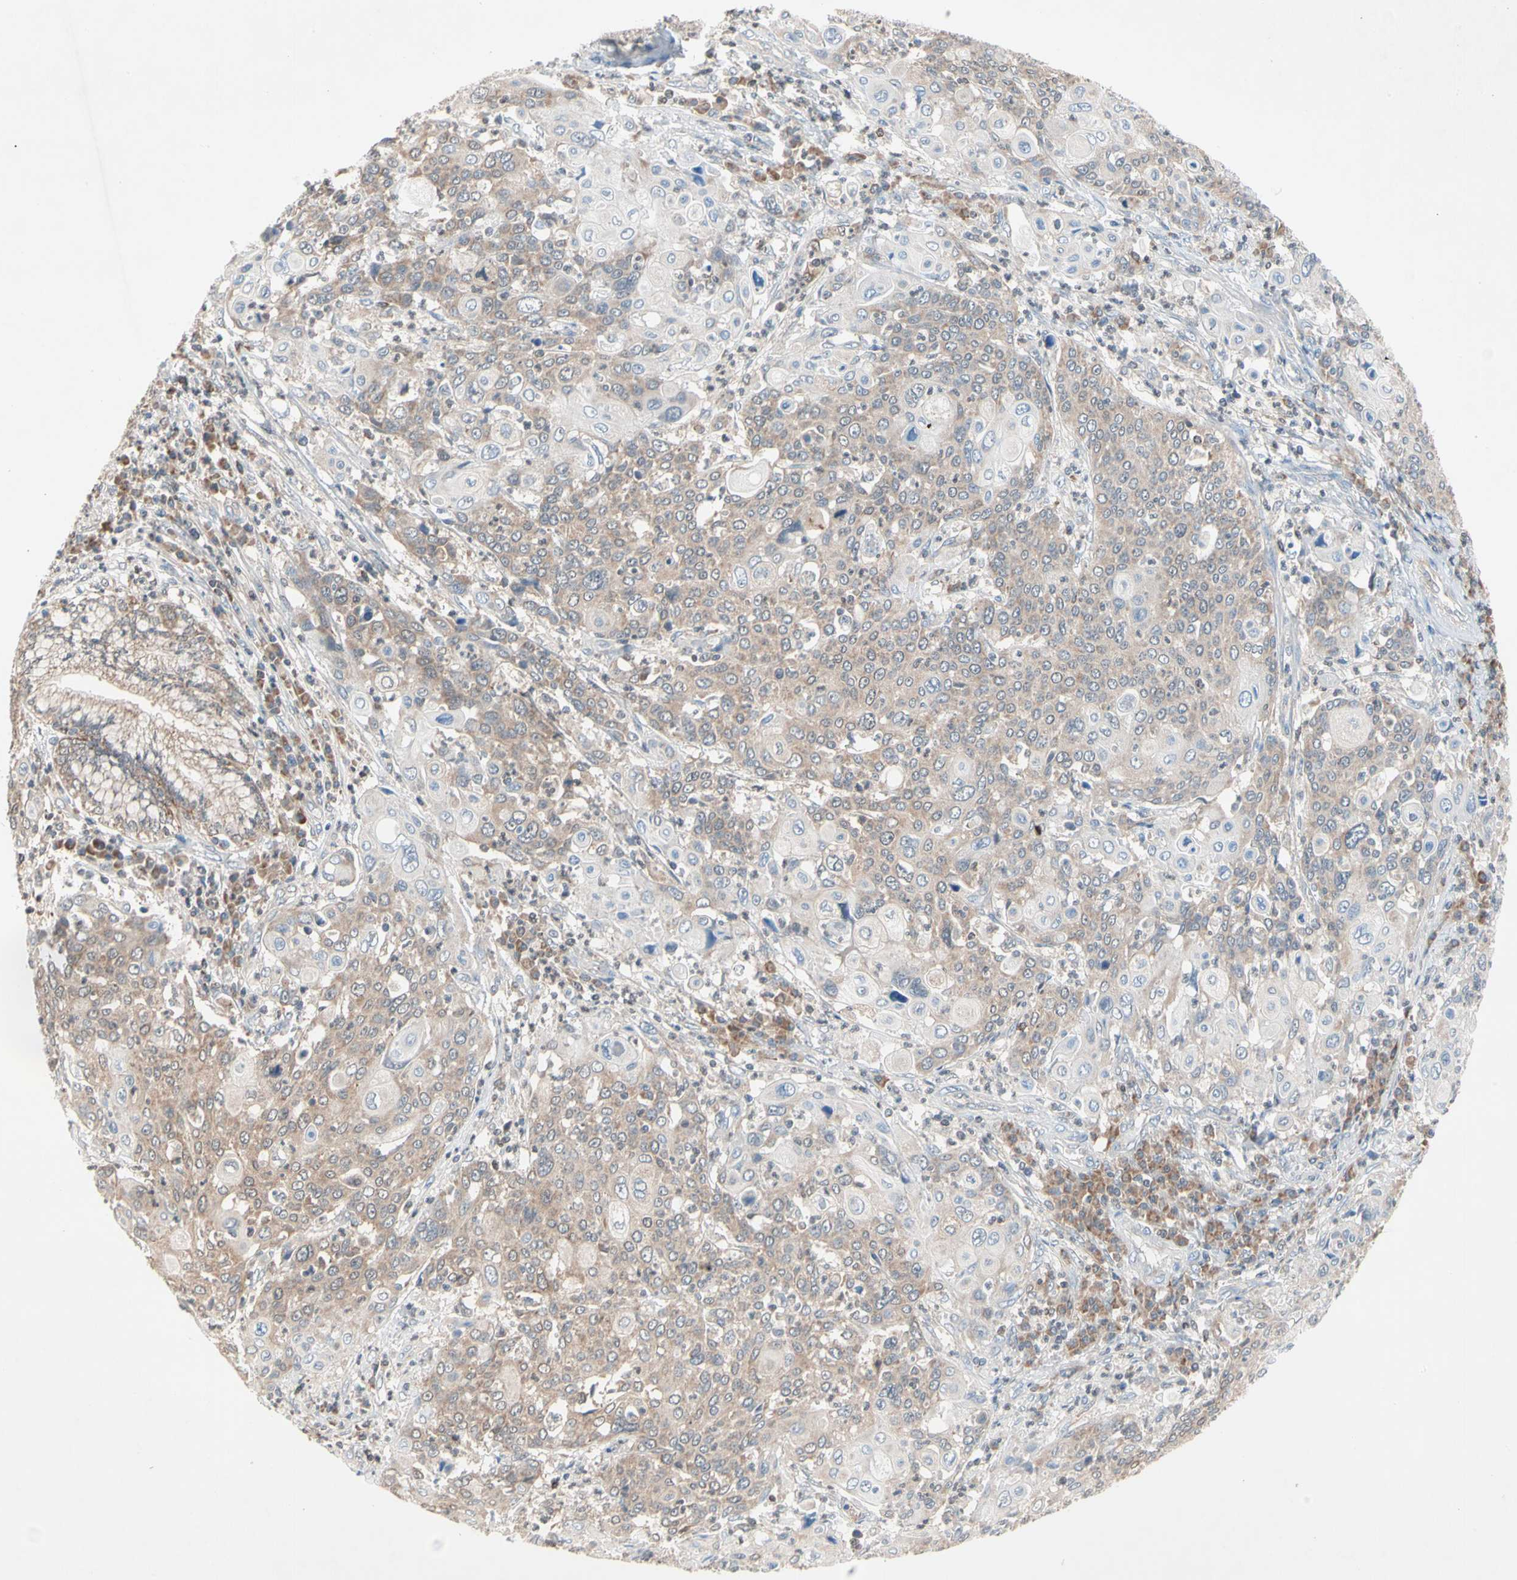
{"staining": {"intensity": "weak", "quantity": "25%-75%", "location": "cytoplasmic/membranous"}, "tissue": "cervical cancer", "cell_type": "Tumor cells", "image_type": "cancer", "snomed": [{"axis": "morphology", "description": "Squamous cell carcinoma, NOS"}, {"axis": "topography", "description": "Cervix"}], "caption": "IHC (DAB (3,3'-diaminobenzidine)) staining of squamous cell carcinoma (cervical) demonstrates weak cytoplasmic/membranous protein positivity in about 25%-75% of tumor cells.", "gene": "MTHFS", "patient": {"sex": "female", "age": 40}}